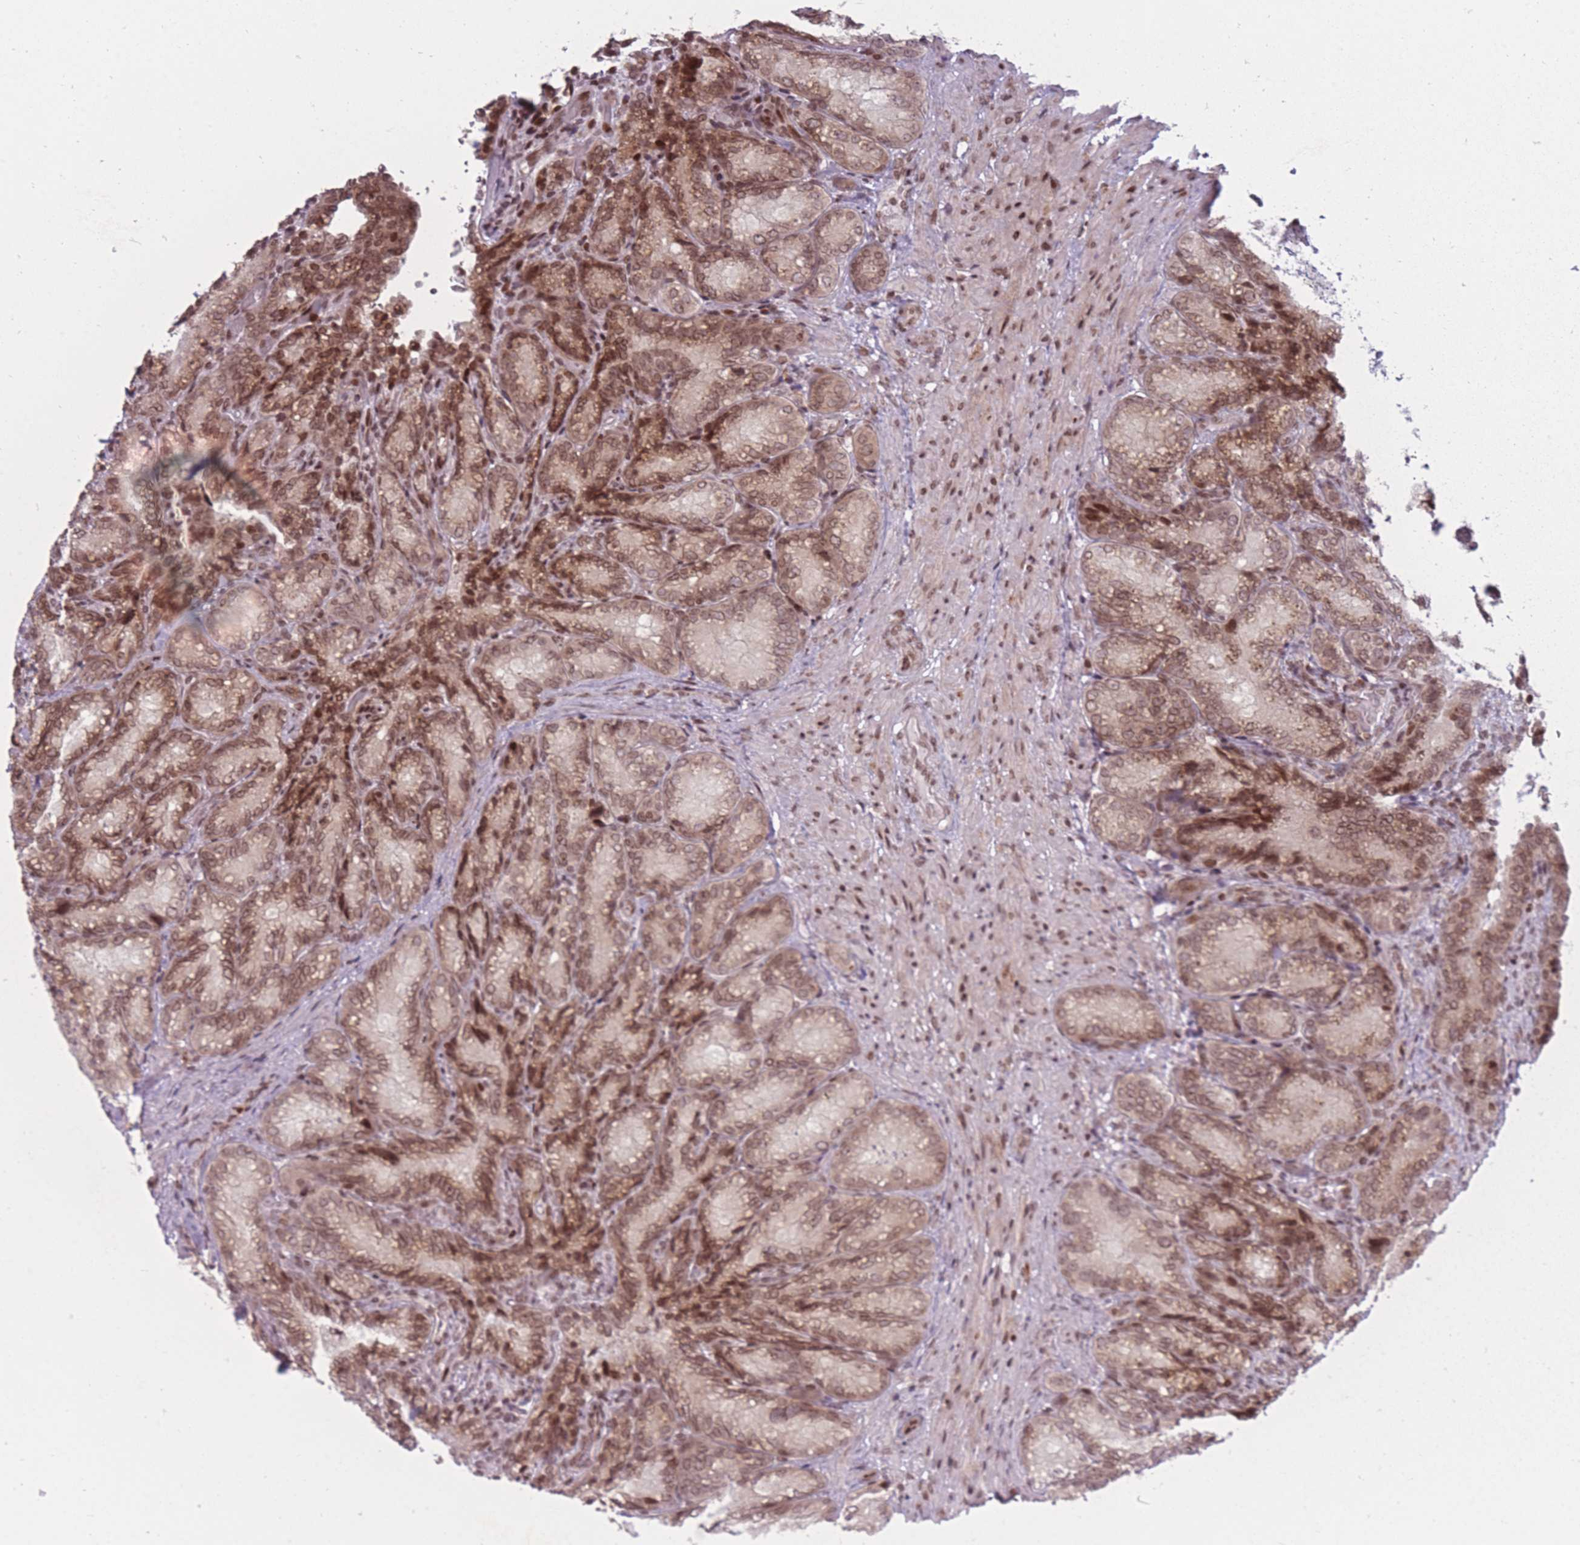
{"staining": {"intensity": "moderate", "quantity": ">75%", "location": "nuclear"}, "tissue": "seminal vesicle", "cell_type": "Glandular cells", "image_type": "normal", "snomed": [{"axis": "morphology", "description": "Normal tissue, NOS"}, {"axis": "topography", "description": "Seminal veicle"}], "caption": "The histopathology image shows staining of unremarkable seminal vesicle, revealing moderate nuclear protein expression (brown color) within glandular cells.", "gene": "TMC6", "patient": {"sex": "male", "age": 58}}